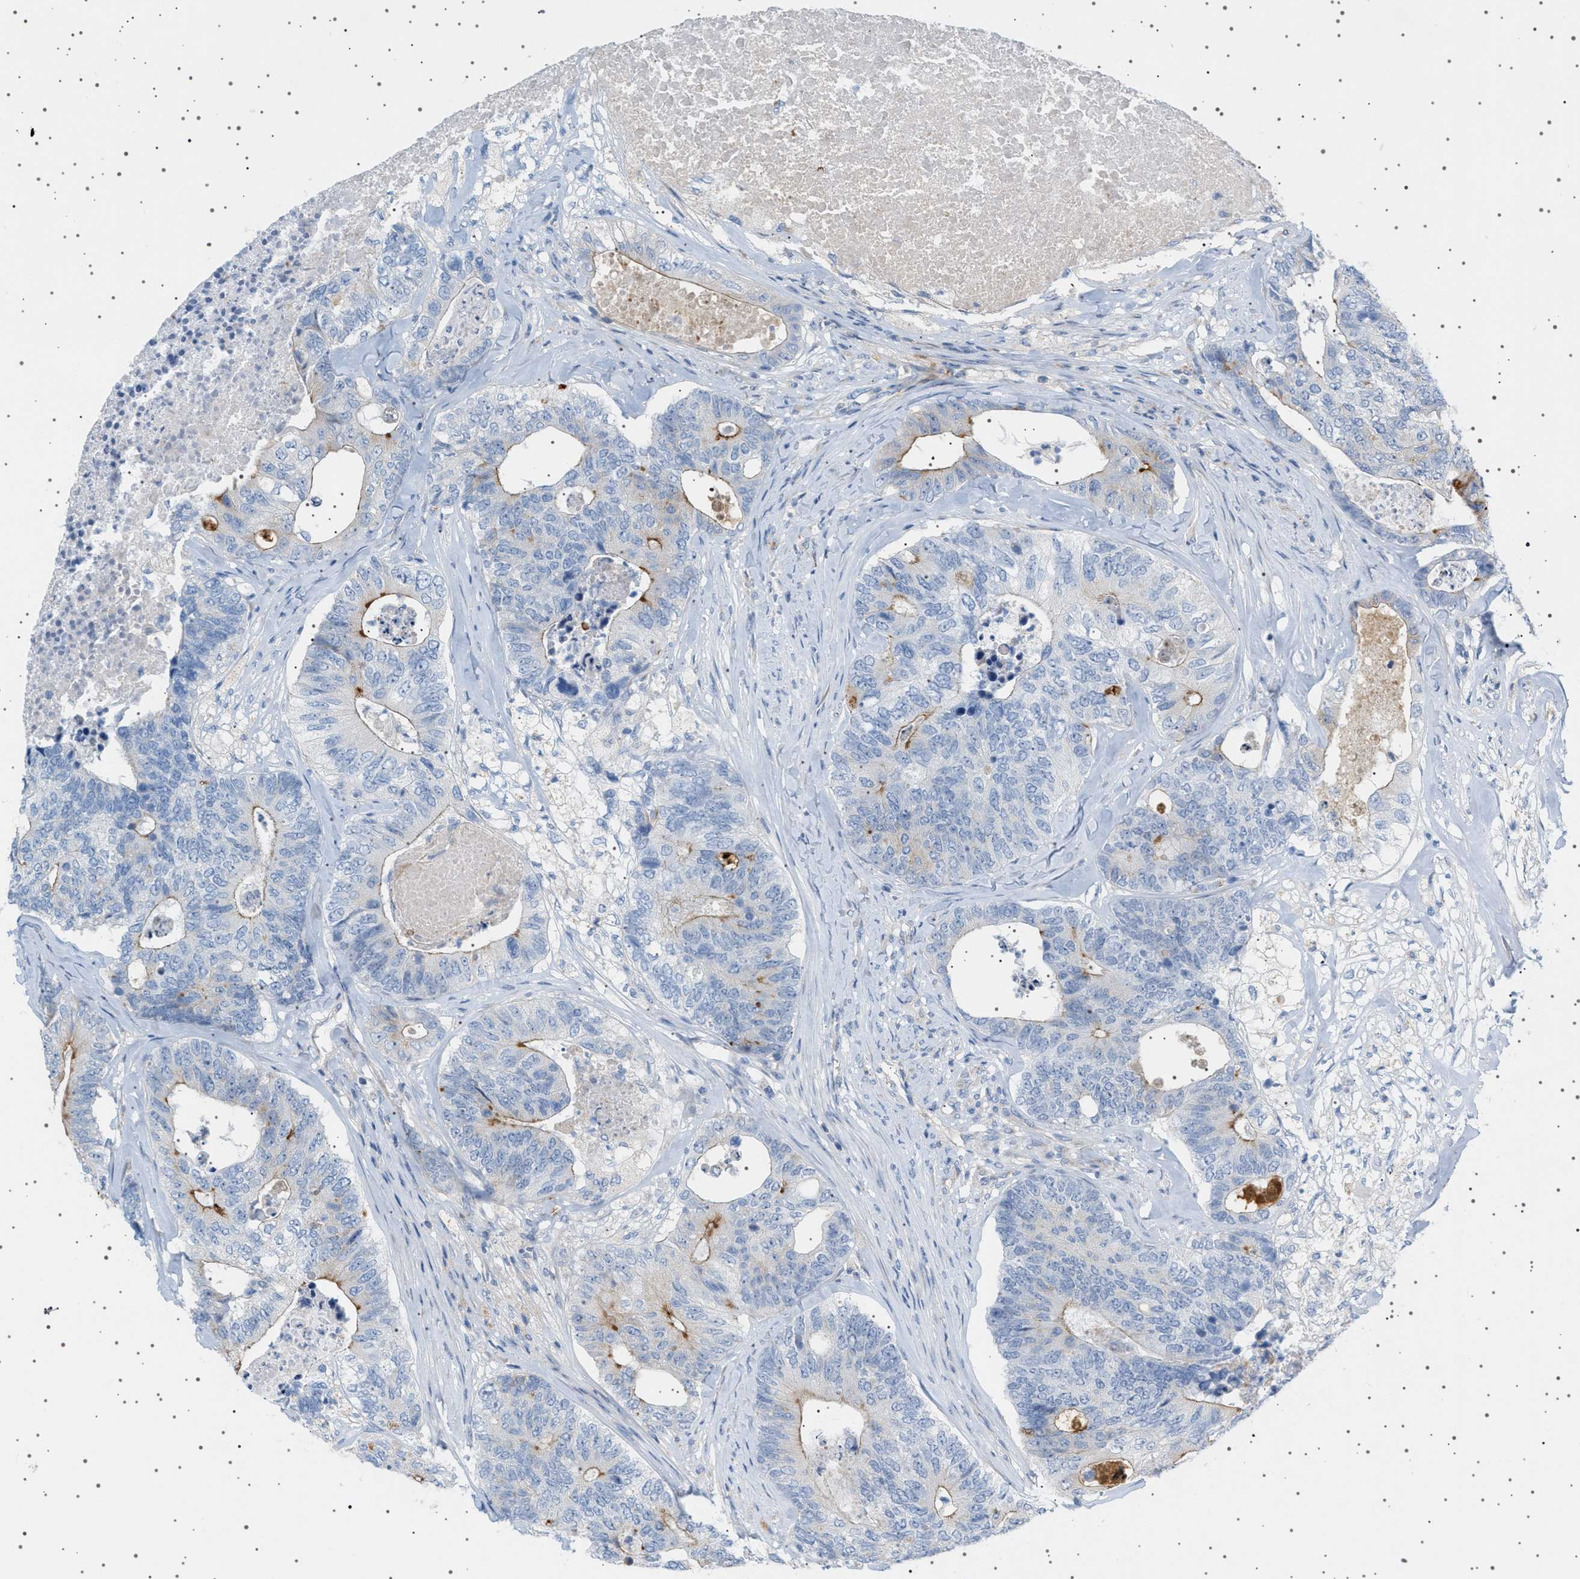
{"staining": {"intensity": "moderate", "quantity": "<25%", "location": "cytoplasmic/membranous"}, "tissue": "colorectal cancer", "cell_type": "Tumor cells", "image_type": "cancer", "snomed": [{"axis": "morphology", "description": "Adenocarcinoma, NOS"}, {"axis": "topography", "description": "Colon"}], "caption": "Adenocarcinoma (colorectal) was stained to show a protein in brown. There is low levels of moderate cytoplasmic/membranous positivity in about <25% of tumor cells.", "gene": "ADCY10", "patient": {"sex": "female", "age": 67}}